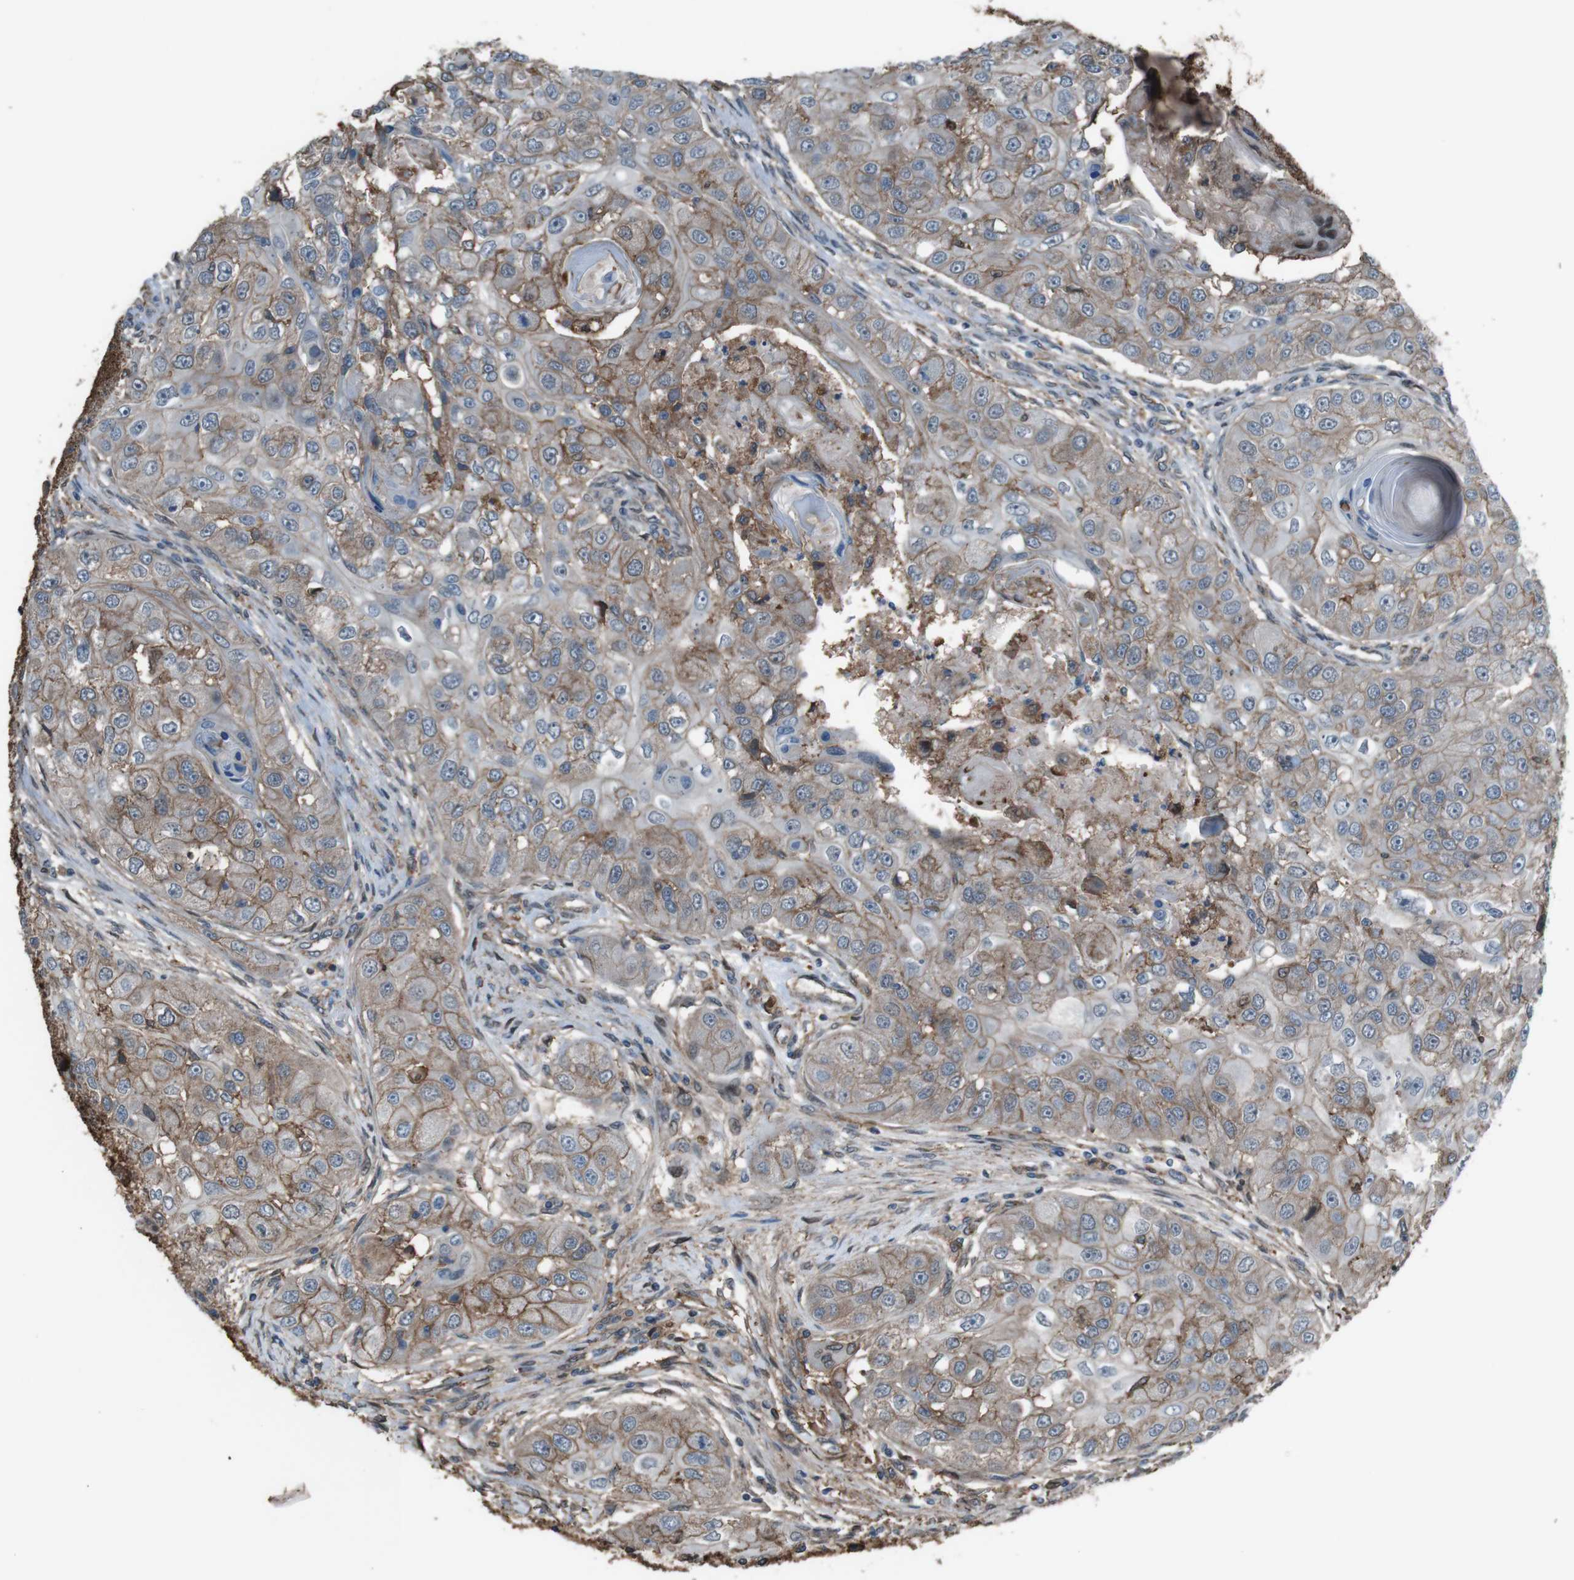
{"staining": {"intensity": "moderate", "quantity": ">75%", "location": "cytoplasmic/membranous"}, "tissue": "head and neck cancer", "cell_type": "Tumor cells", "image_type": "cancer", "snomed": [{"axis": "morphology", "description": "Normal tissue, NOS"}, {"axis": "morphology", "description": "Squamous cell carcinoma, NOS"}, {"axis": "topography", "description": "Skeletal muscle"}, {"axis": "topography", "description": "Head-Neck"}], "caption": "Immunohistochemistry (DAB) staining of human head and neck cancer exhibits moderate cytoplasmic/membranous protein positivity in about >75% of tumor cells.", "gene": "ATP2B1", "patient": {"sex": "male", "age": 51}}